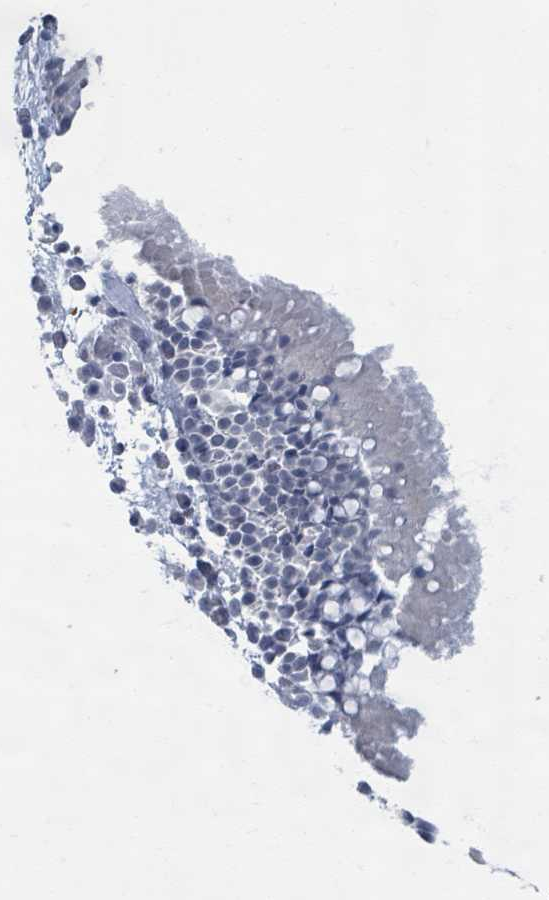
{"staining": {"intensity": "negative", "quantity": "none", "location": "none"}, "tissue": "nasopharynx", "cell_type": "Respiratory epithelial cells", "image_type": "normal", "snomed": [{"axis": "morphology", "description": "Normal tissue, NOS"}, {"axis": "morphology", "description": "Inflammation, NOS"}, {"axis": "morphology", "description": "Malignant melanoma, Metastatic site"}, {"axis": "topography", "description": "Nasopharynx"}], "caption": "DAB (3,3'-diaminobenzidine) immunohistochemical staining of normal human nasopharynx demonstrates no significant positivity in respiratory epithelial cells.", "gene": "WNT11", "patient": {"sex": "male", "age": 70}}